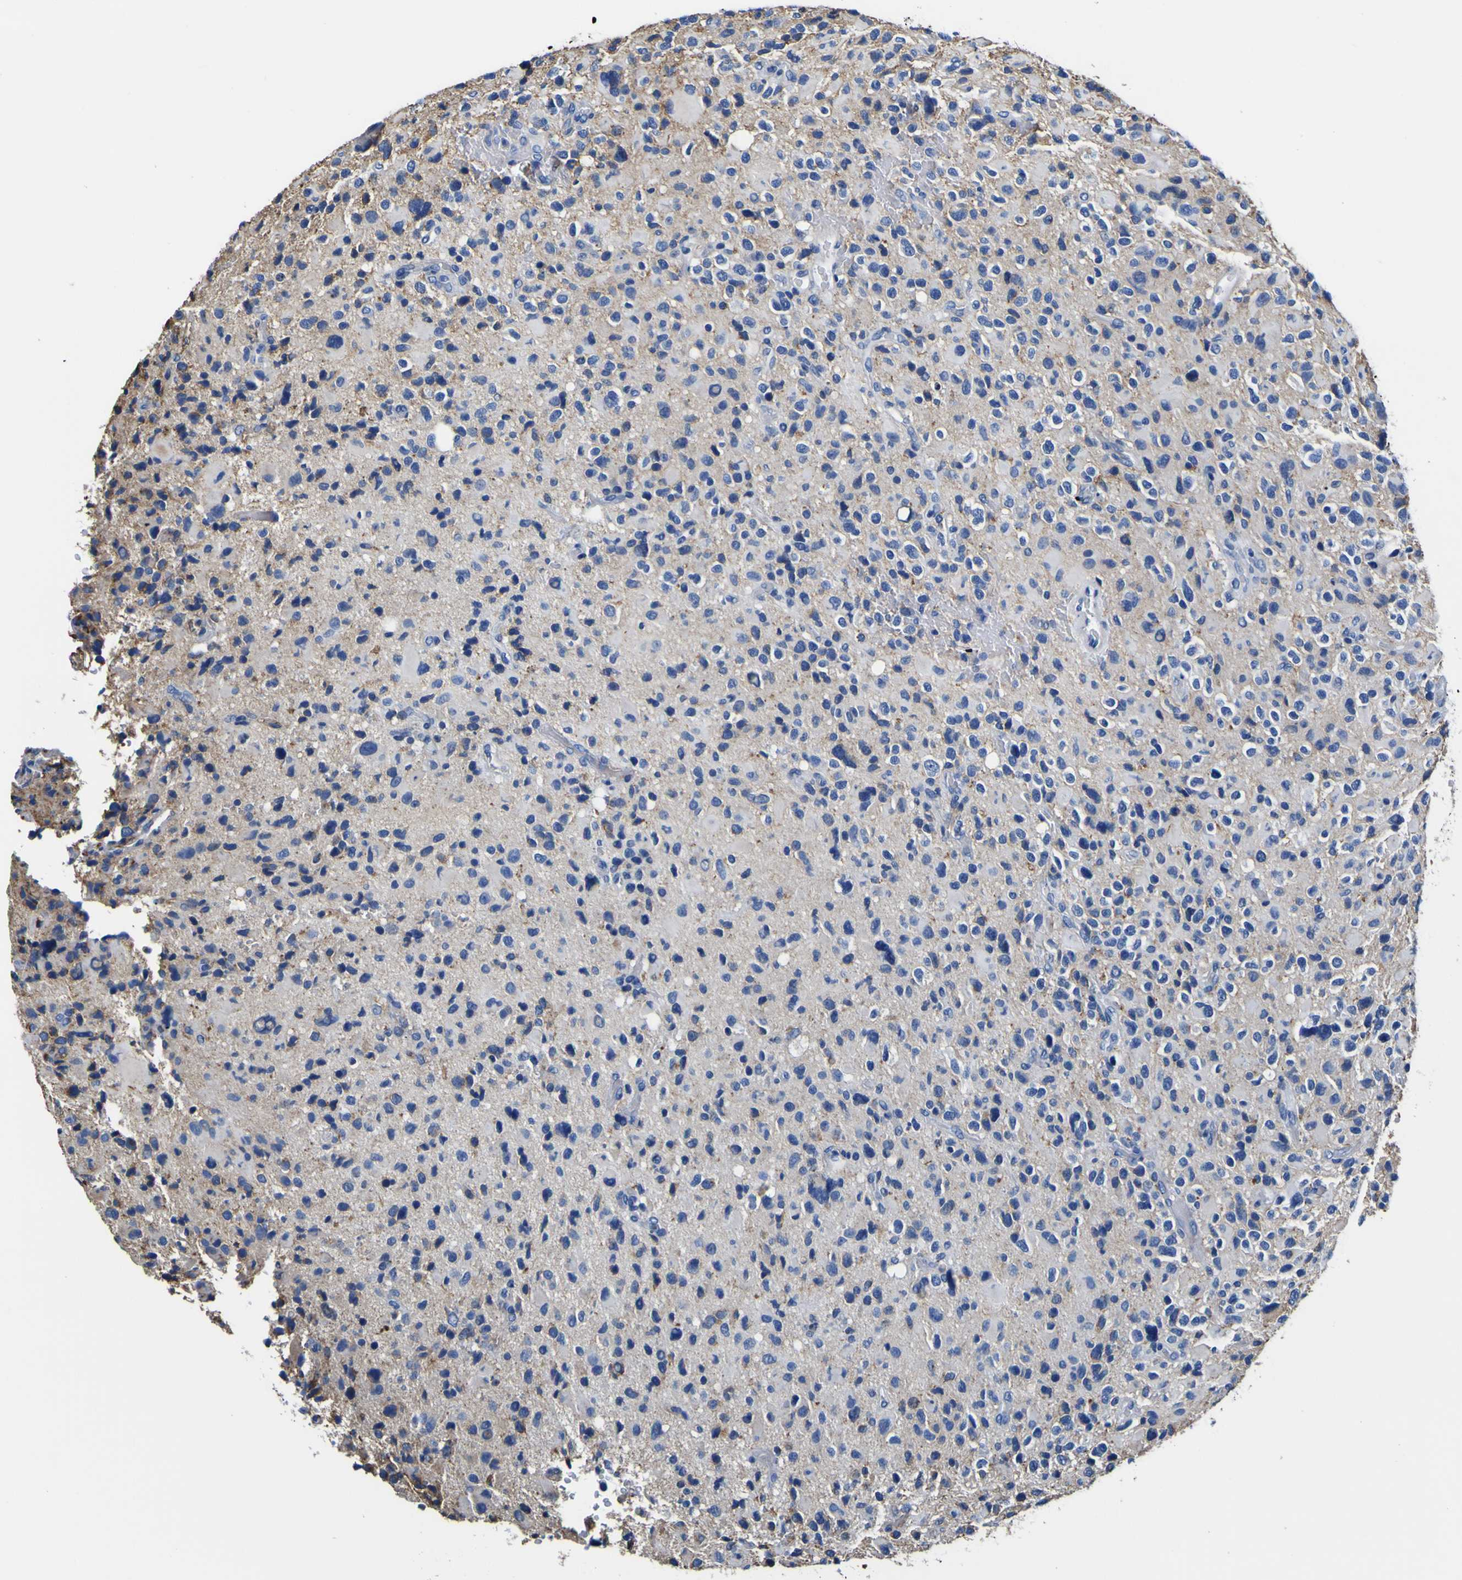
{"staining": {"intensity": "negative", "quantity": "none", "location": "none"}, "tissue": "glioma", "cell_type": "Tumor cells", "image_type": "cancer", "snomed": [{"axis": "morphology", "description": "Glioma, malignant, High grade"}, {"axis": "topography", "description": "Brain"}], "caption": "Malignant glioma (high-grade) was stained to show a protein in brown. There is no significant expression in tumor cells.", "gene": "PXDN", "patient": {"sex": "male", "age": 48}}